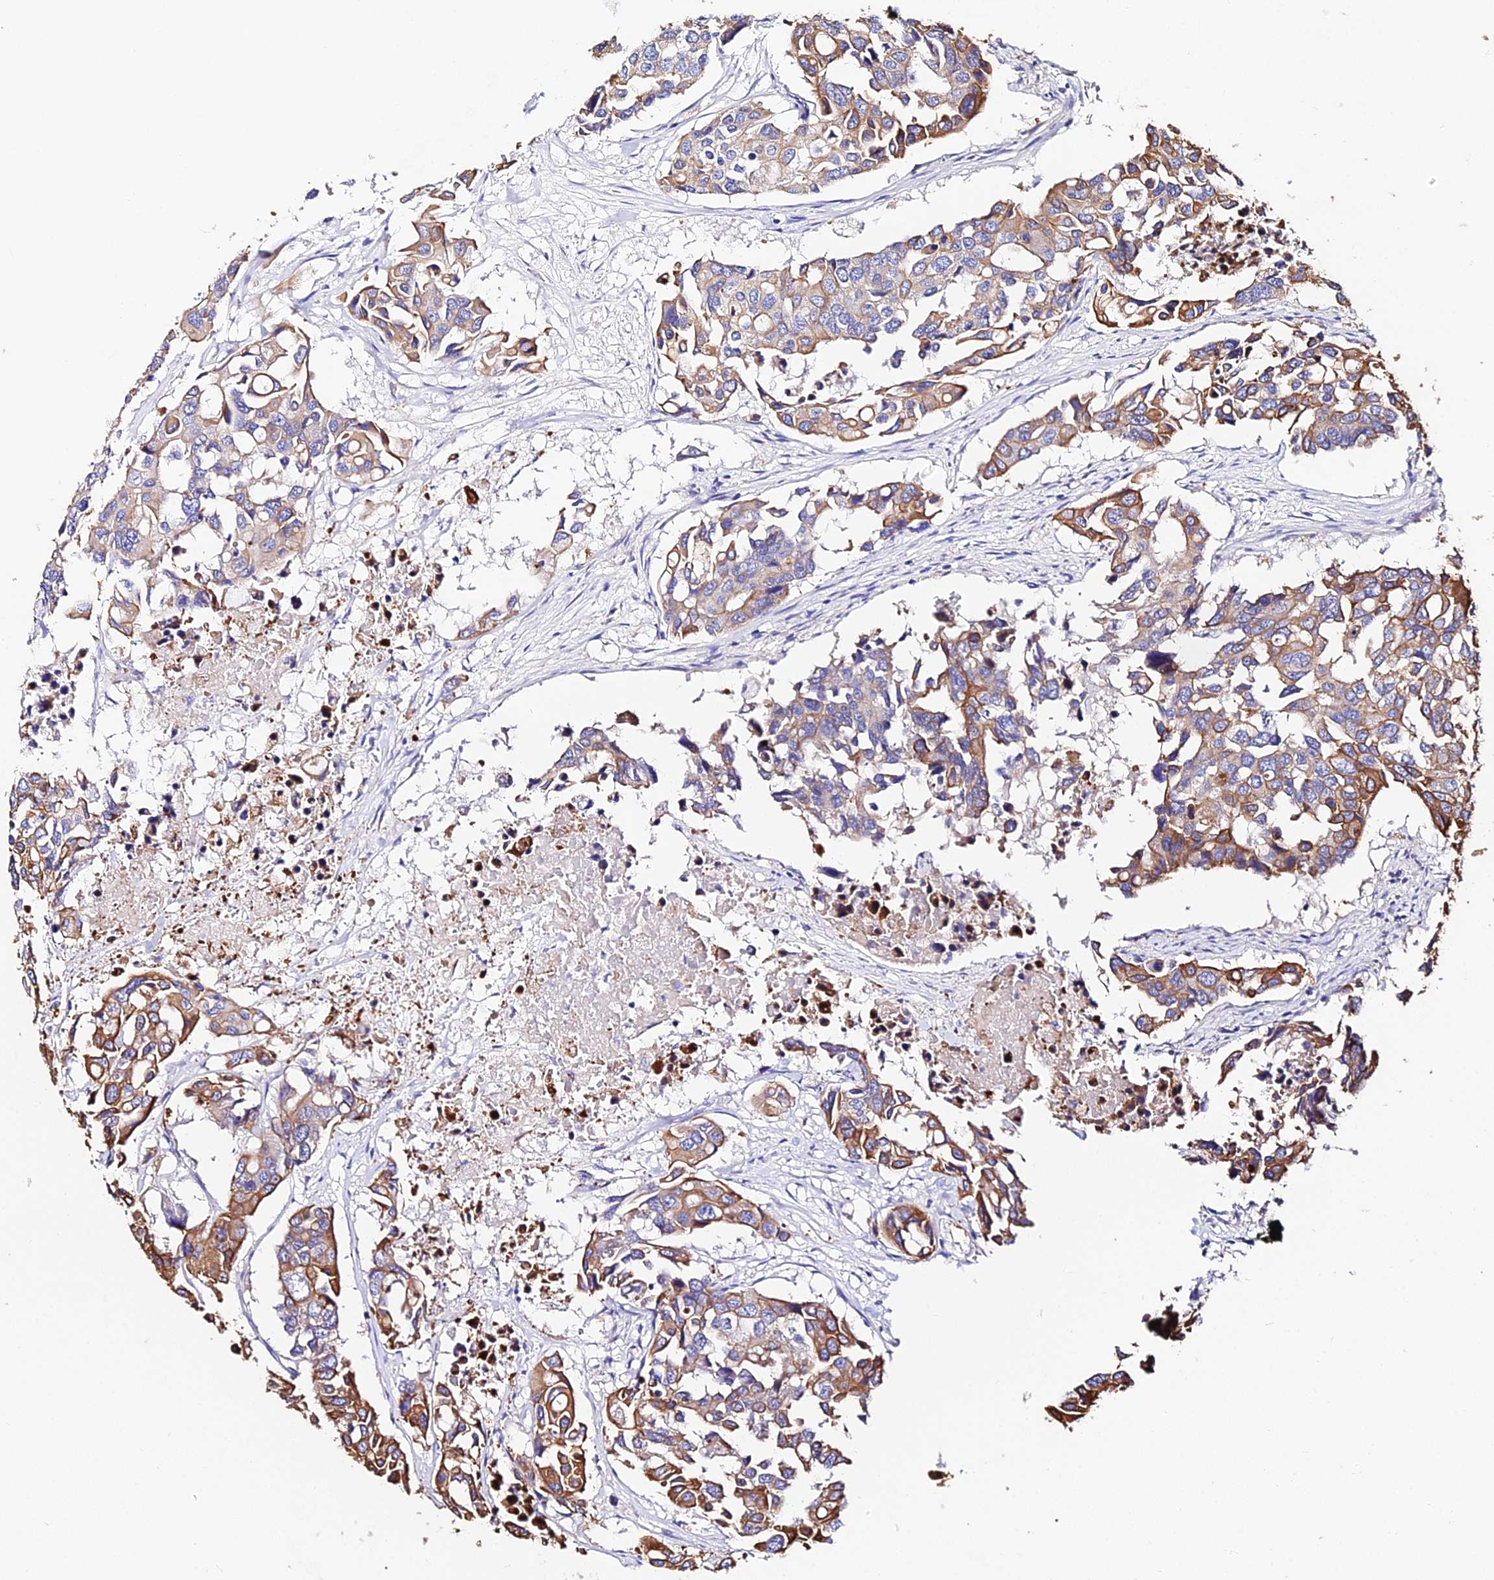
{"staining": {"intensity": "moderate", "quantity": ">75%", "location": "cytoplasmic/membranous"}, "tissue": "colorectal cancer", "cell_type": "Tumor cells", "image_type": "cancer", "snomed": [{"axis": "morphology", "description": "Adenocarcinoma, NOS"}, {"axis": "topography", "description": "Colon"}], "caption": "The histopathology image shows immunohistochemical staining of colorectal adenocarcinoma. There is moderate cytoplasmic/membranous positivity is seen in about >75% of tumor cells. Nuclei are stained in blue.", "gene": "DAW1", "patient": {"sex": "male", "age": 77}}